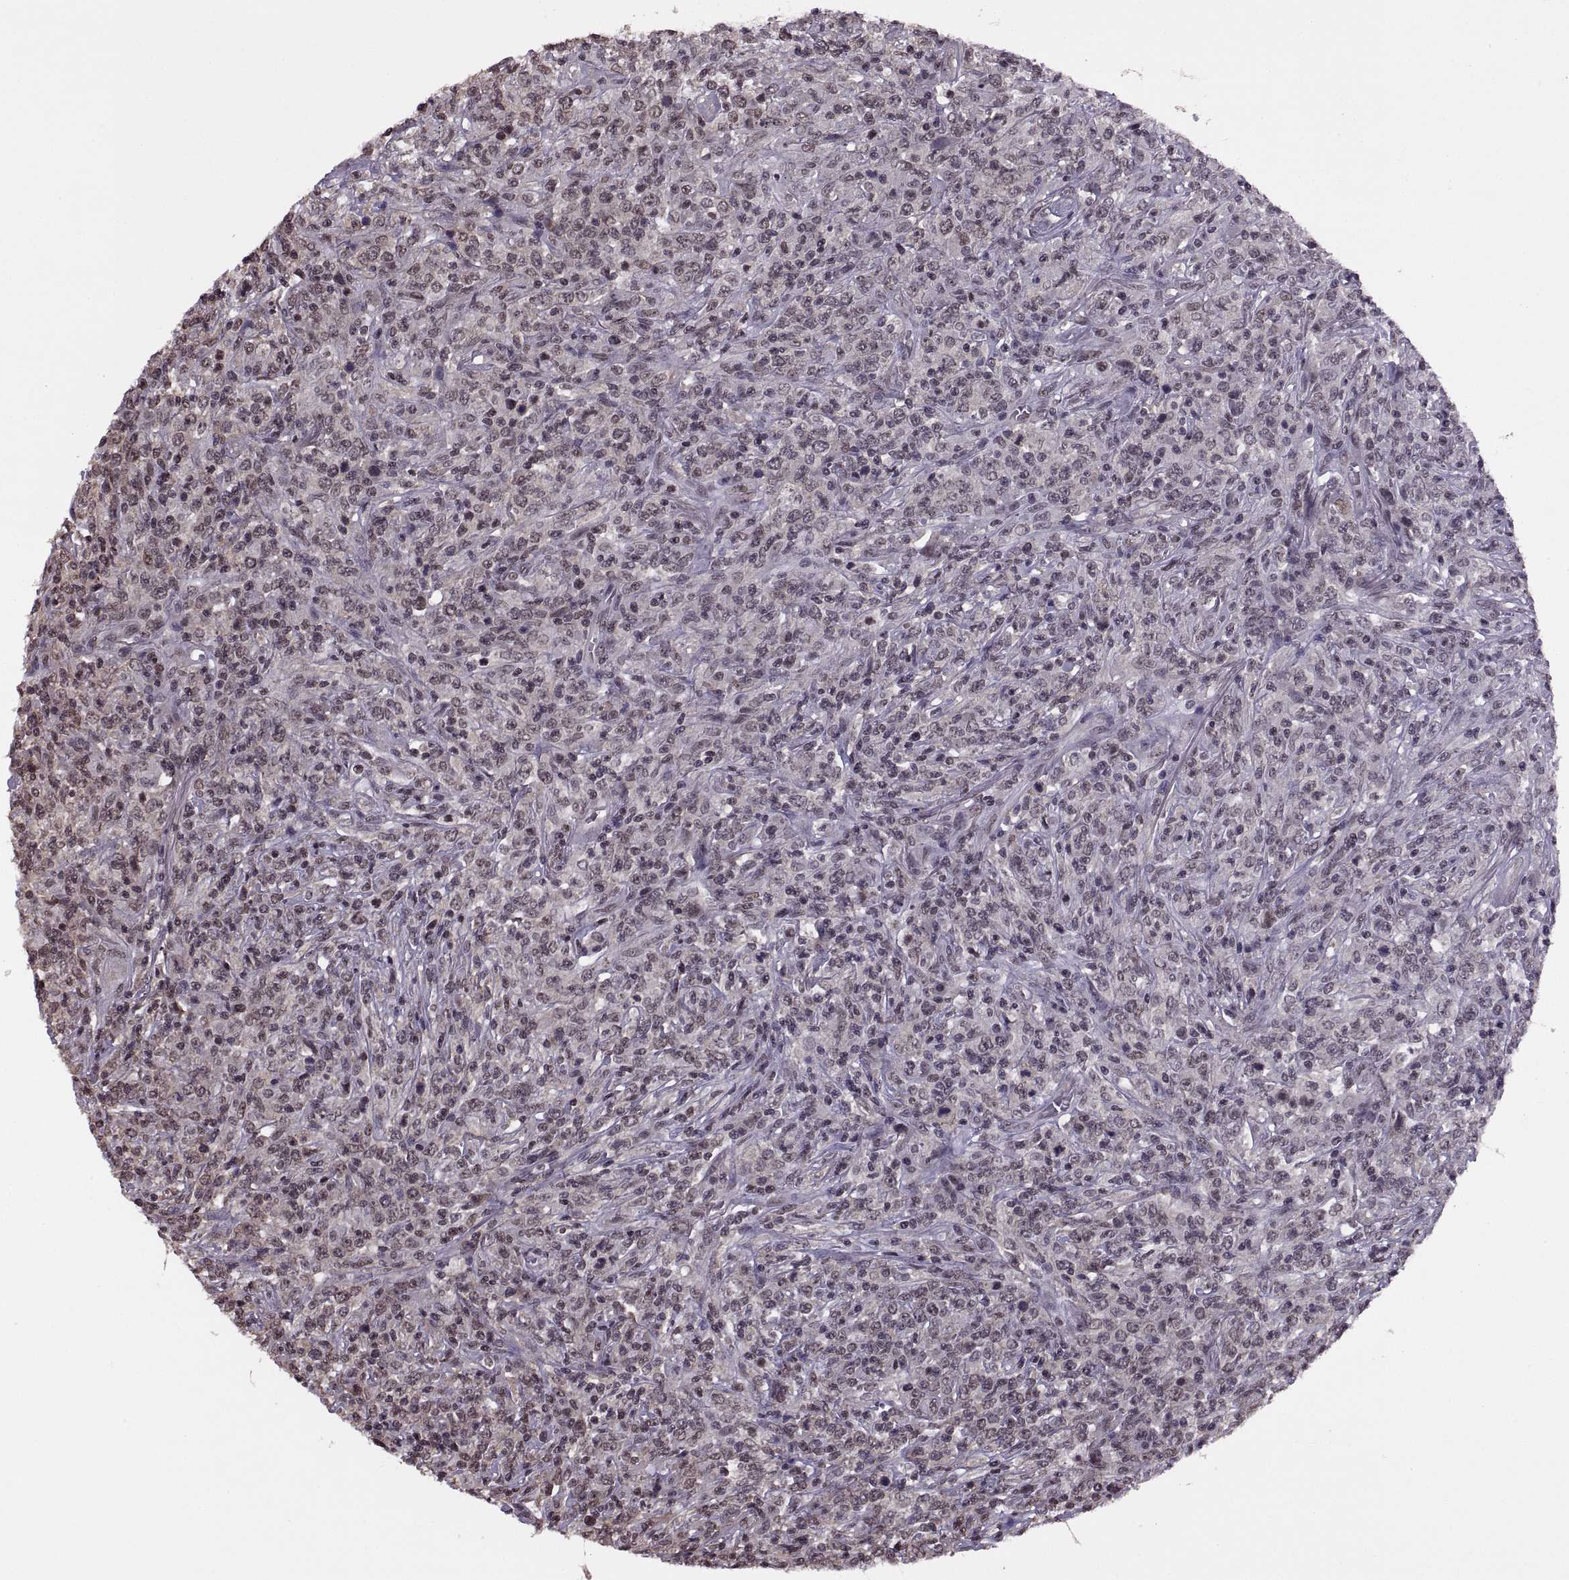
{"staining": {"intensity": "negative", "quantity": "none", "location": "none"}, "tissue": "lymphoma", "cell_type": "Tumor cells", "image_type": "cancer", "snomed": [{"axis": "morphology", "description": "Malignant lymphoma, non-Hodgkin's type, High grade"}, {"axis": "topography", "description": "Lung"}], "caption": "Tumor cells show no significant protein positivity in high-grade malignant lymphoma, non-Hodgkin's type.", "gene": "INTS3", "patient": {"sex": "male", "age": 79}}